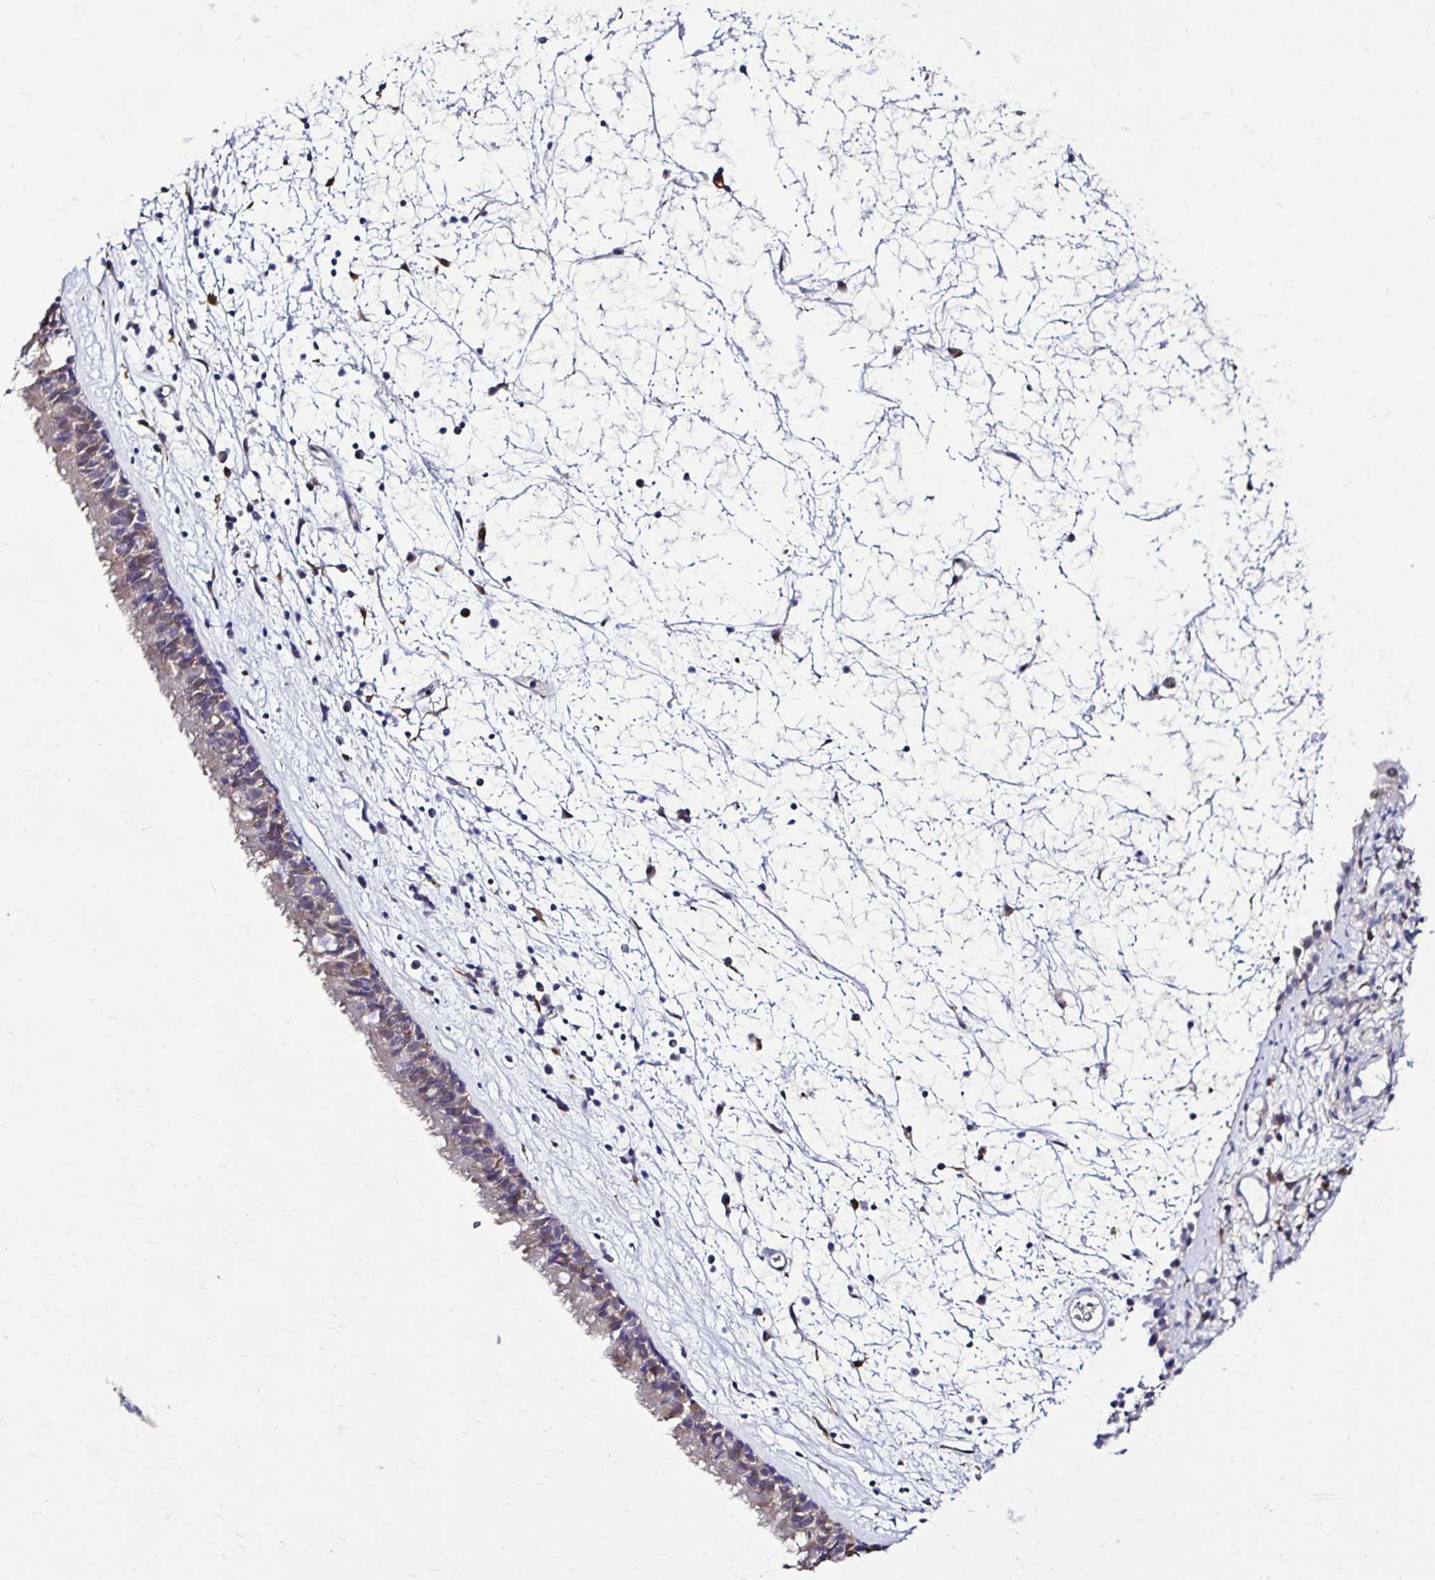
{"staining": {"intensity": "weak", "quantity": "25%-75%", "location": "cytoplasmic/membranous"}, "tissue": "nasopharynx", "cell_type": "Respiratory epithelial cells", "image_type": "normal", "snomed": [{"axis": "morphology", "description": "Normal tissue, NOS"}, {"axis": "topography", "description": "Nasopharynx"}], "caption": "IHC photomicrograph of normal human nasopharynx stained for a protein (brown), which exhibits low levels of weak cytoplasmic/membranous positivity in about 25%-75% of respiratory epithelial cells.", "gene": "IDH1", "patient": {"sex": "male", "age": 24}}